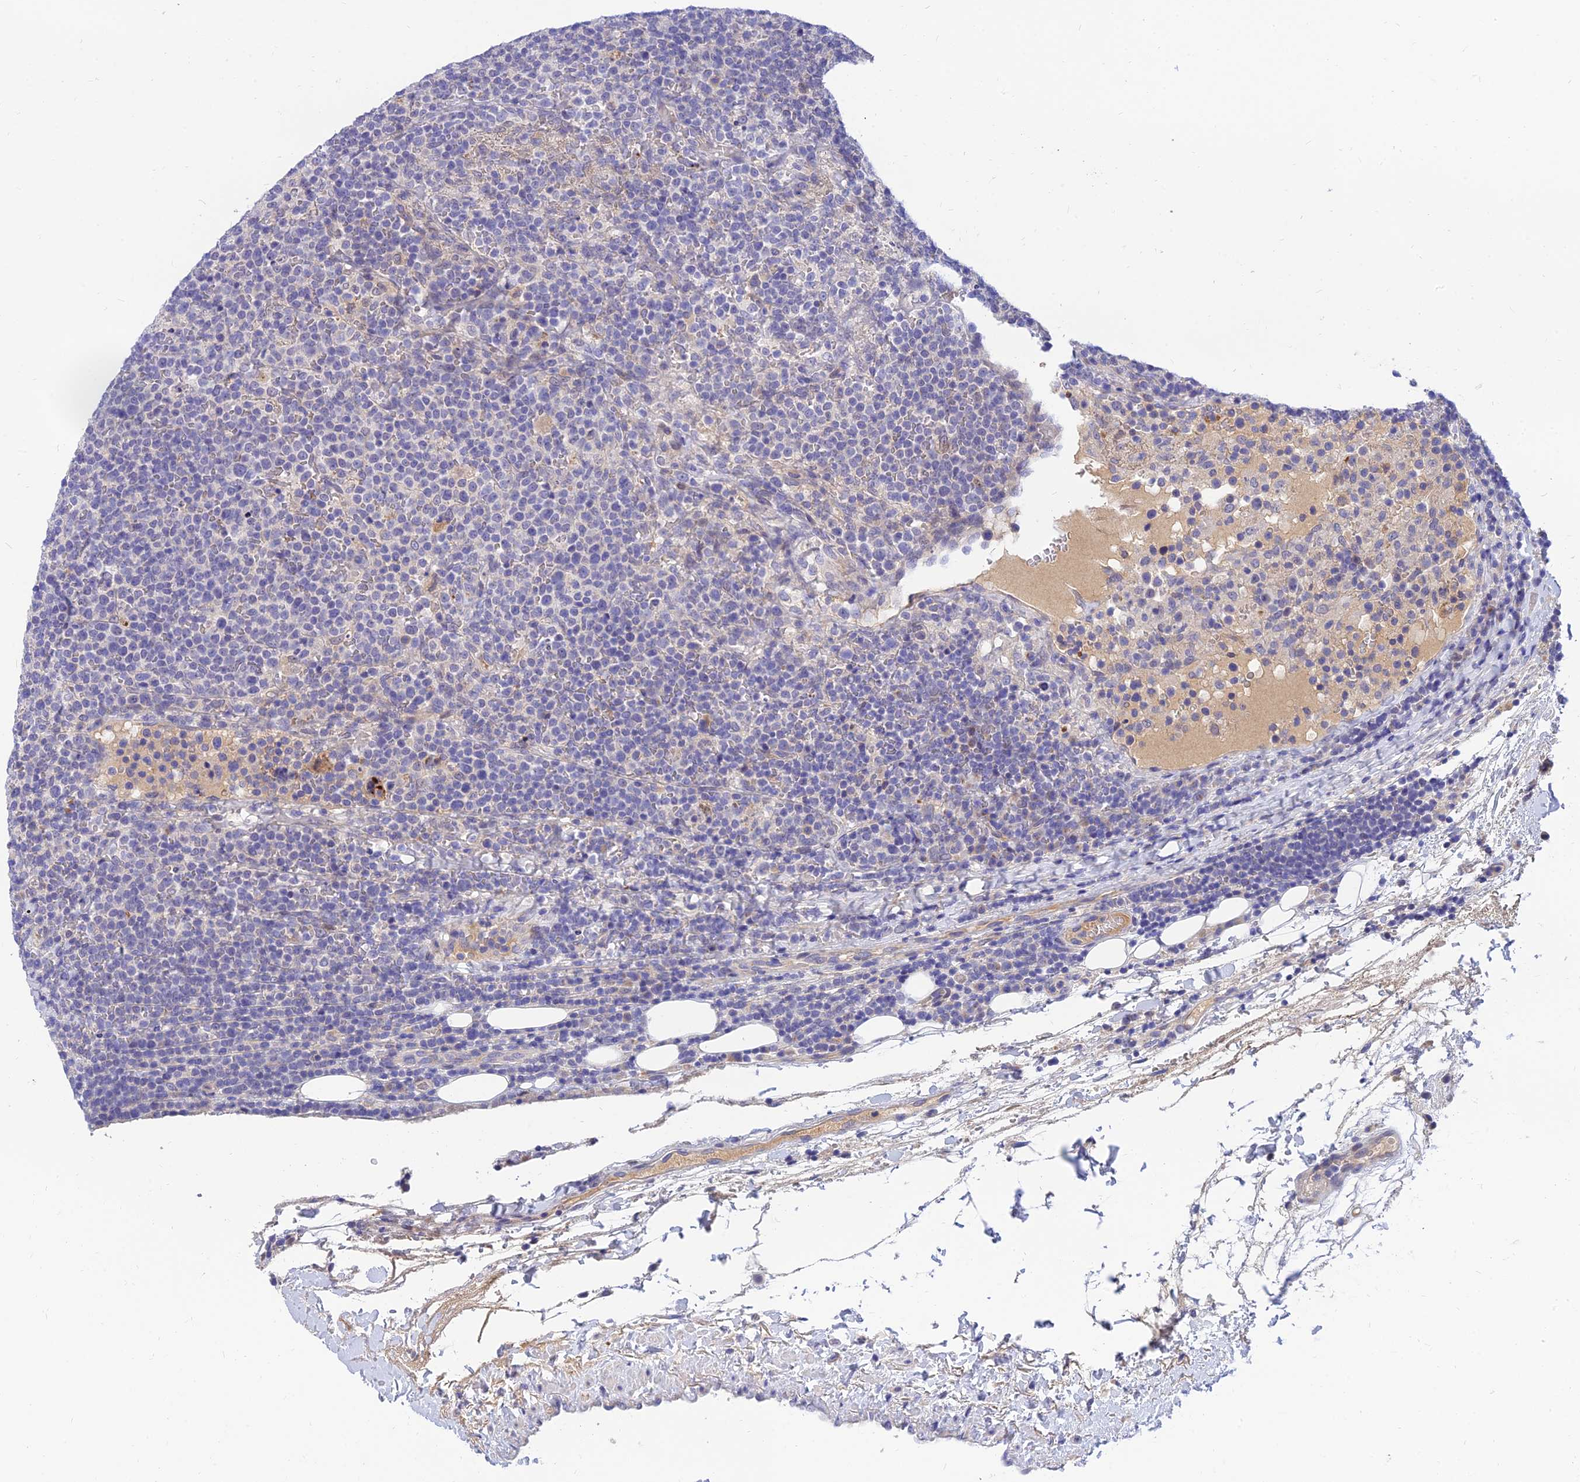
{"staining": {"intensity": "negative", "quantity": "none", "location": "none"}, "tissue": "lymphoma", "cell_type": "Tumor cells", "image_type": "cancer", "snomed": [{"axis": "morphology", "description": "Malignant lymphoma, non-Hodgkin's type, High grade"}, {"axis": "topography", "description": "Lymph node"}], "caption": "DAB (3,3'-diaminobenzidine) immunohistochemical staining of human lymphoma demonstrates no significant staining in tumor cells.", "gene": "ANKS4B", "patient": {"sex": "male", "age": 61}}